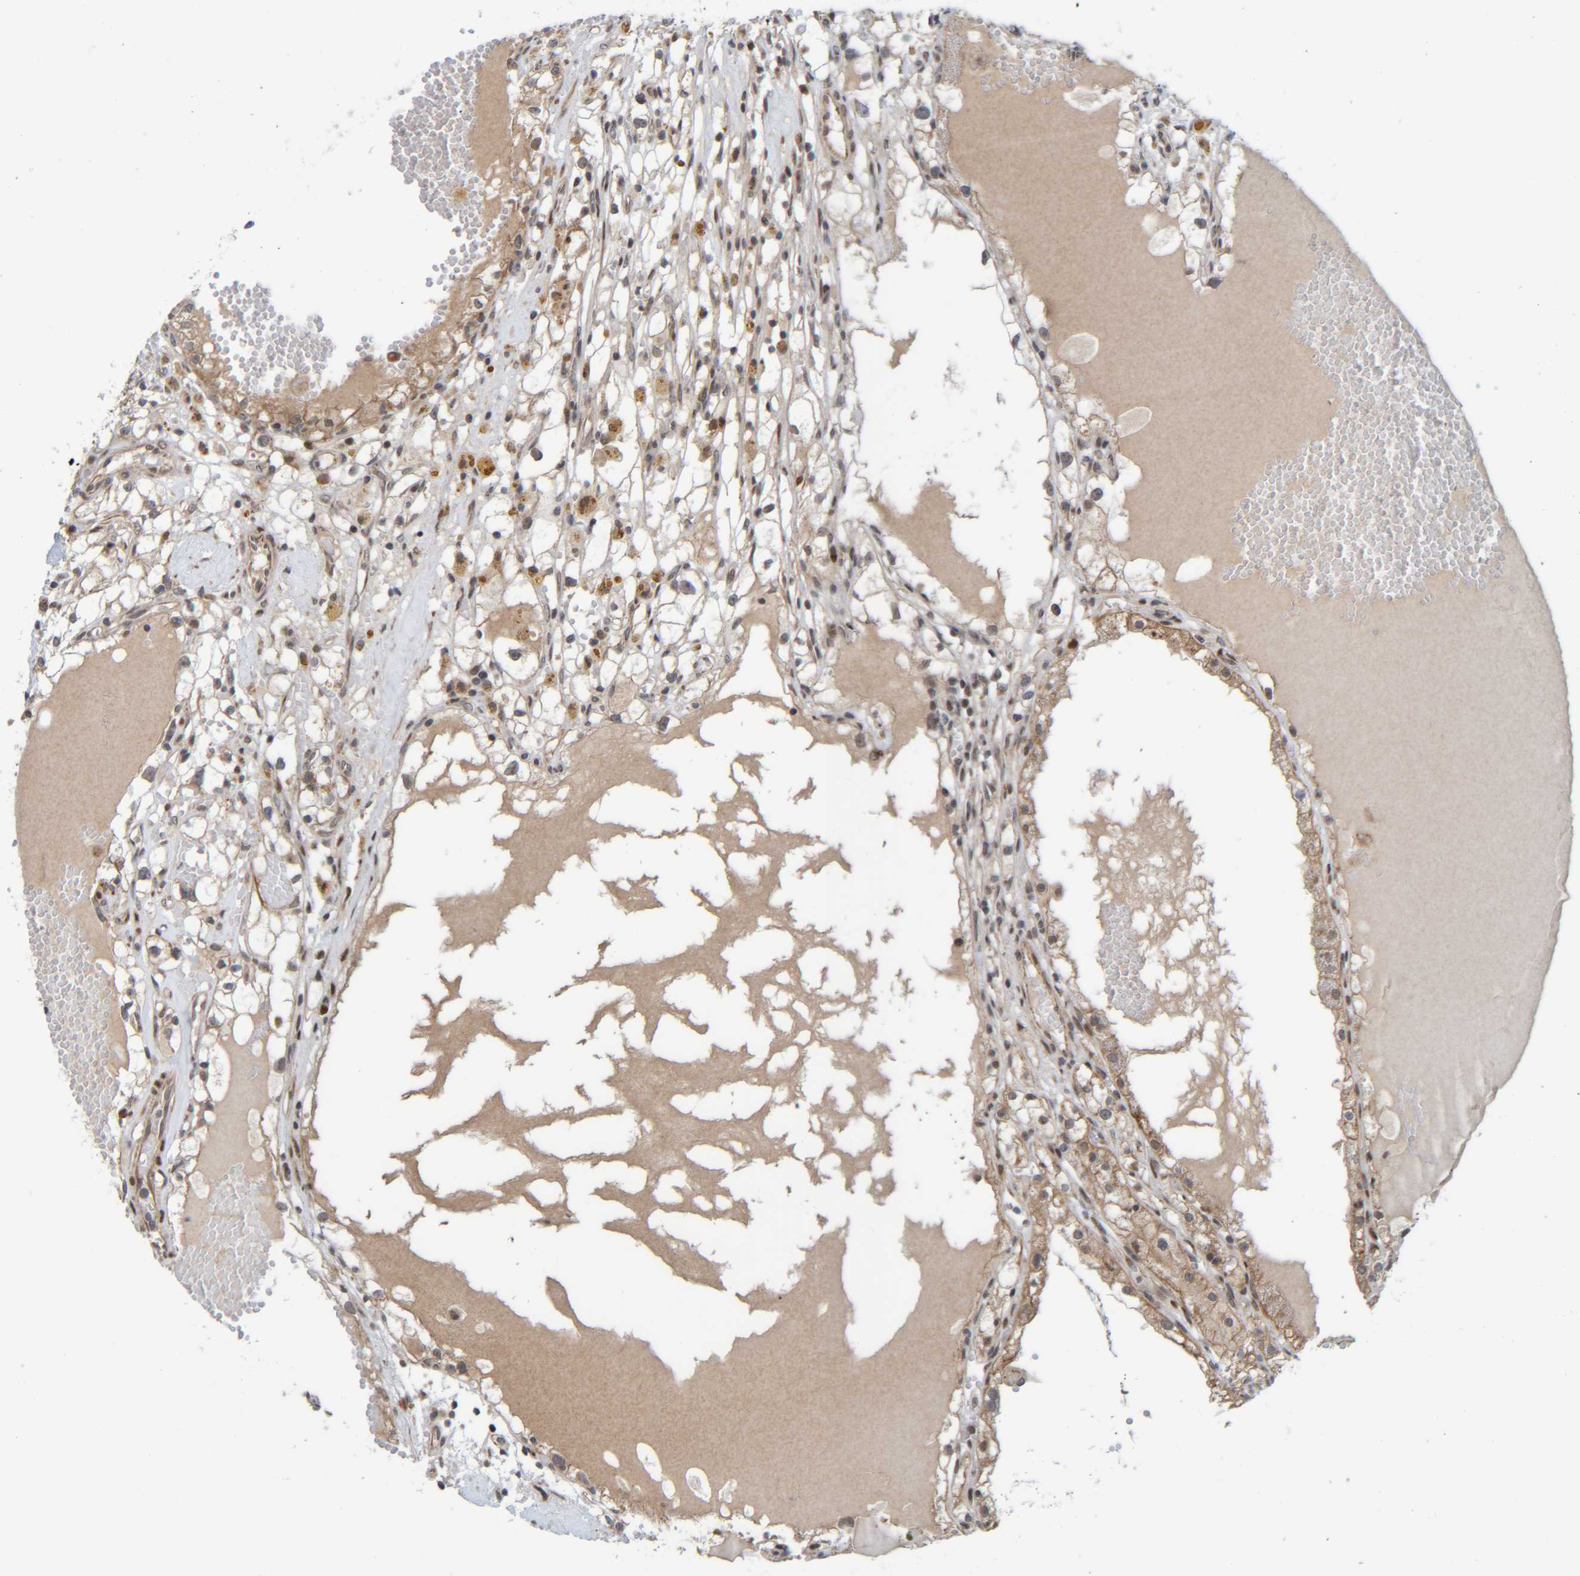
{"staining": {"intensity": "weak", "quantity": "25%-75%", "location": "cytoplasmic/membranous"}, "tissue": "renal cancer", "cell_type": "Tumor cells", "image_type": "cancer", "snomed": [{"axis": "morphology", "description": "Adenocarcinoma, NOS"}, {"axis": "topography", "description": "Kidney"}], "caption": "This is an image of immunohistochemistry (IHC) staining of renal adenocarcinoma, which shows weak expression in the cytoplasmic/membranous of tumor cells.", "gene": "CCDC57", "patient": {"sex": "male", "age": 56}}